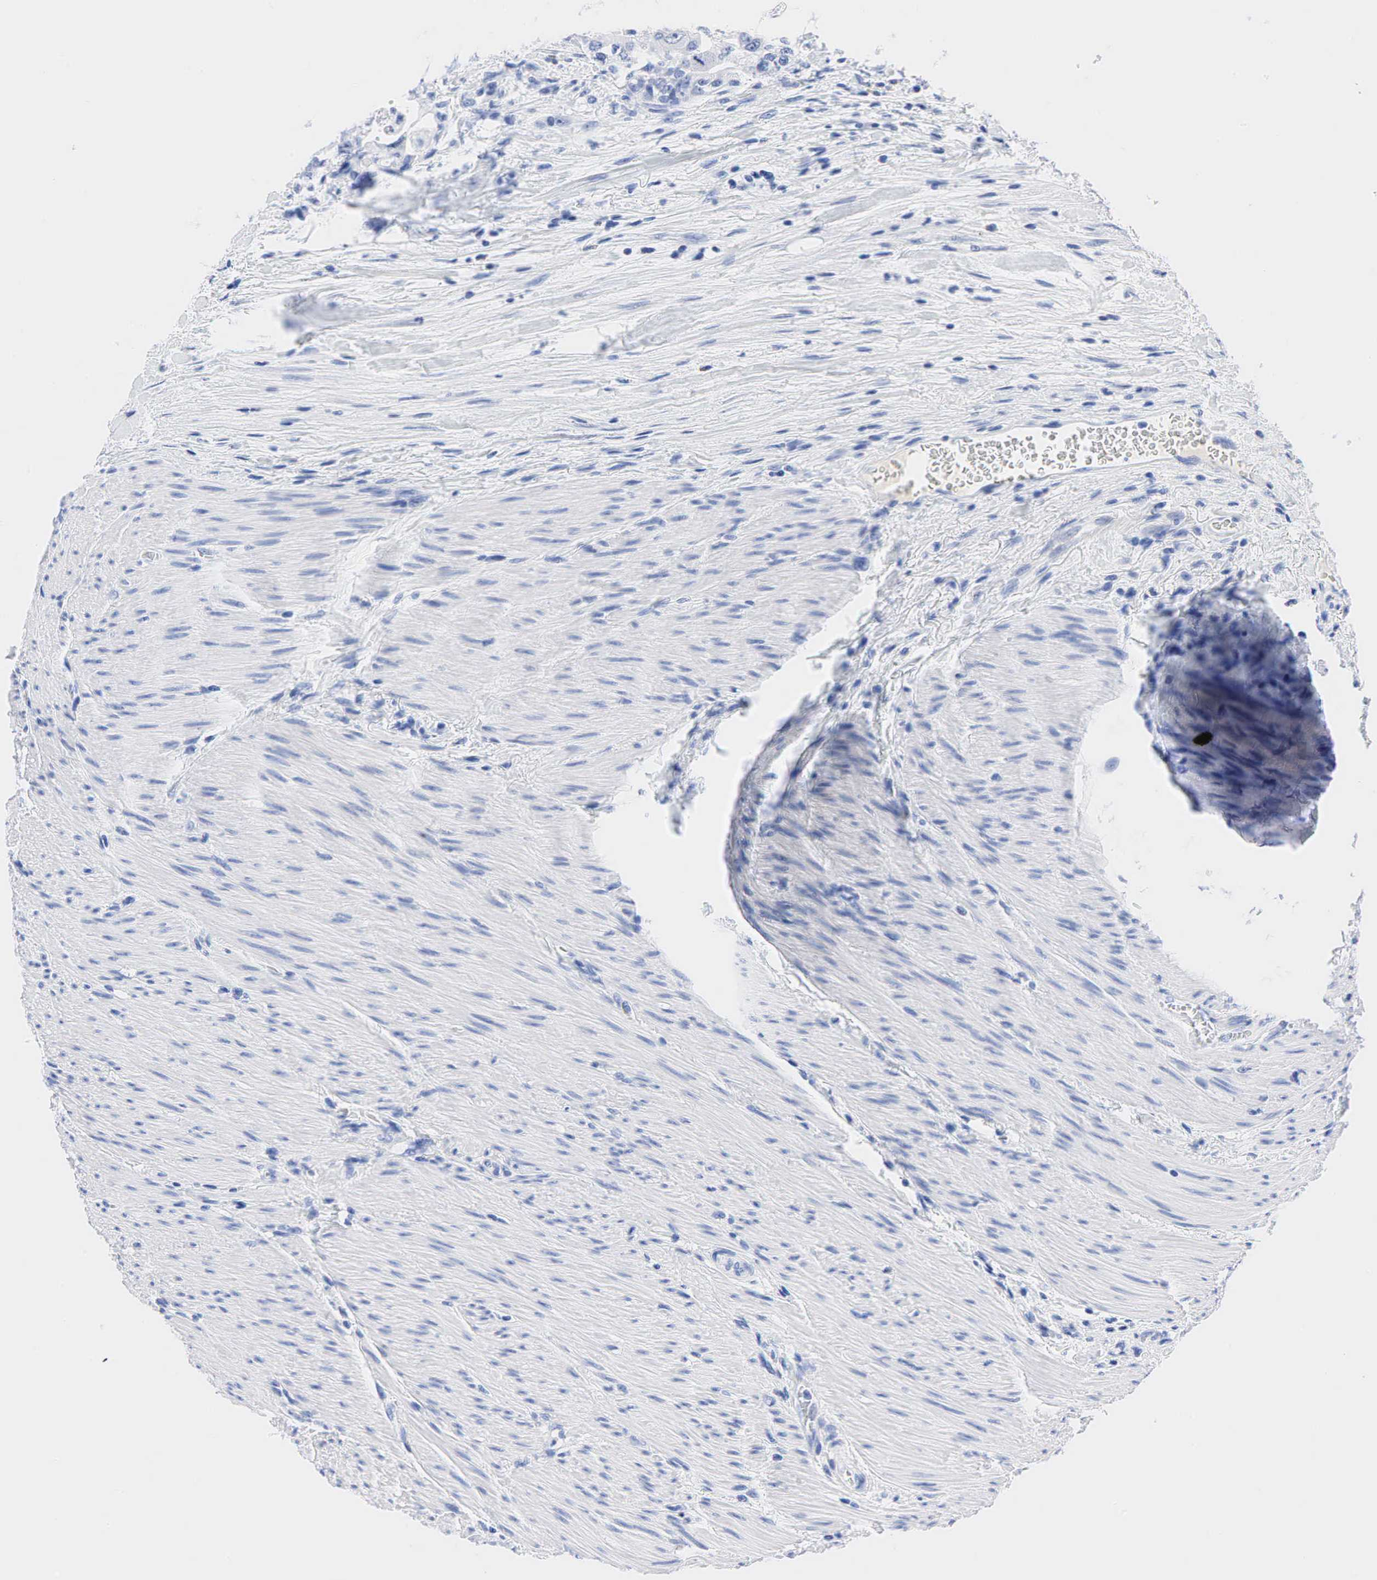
{"staining": {"intensity": "negative", "quantity": "none", "location": "none"}, "tissue": "colorectal cancer", "cell_type": "Tumor cells", "image_type": "cancer", "snomed": [{"axis": "morphology", "description": "Adenocarcinoma, NOS"}, {"axis": "topography", "description": "Rectum"}], "caption": "The micrograph reveals no significant staining in tumor cells of colorectal cancer. The staining is performed using DAB brown chromogen with nuclei counter-stained in using hematoxylin.", "gene": "NKX2-1", "patient": {"sex": "female", "age": 57}}